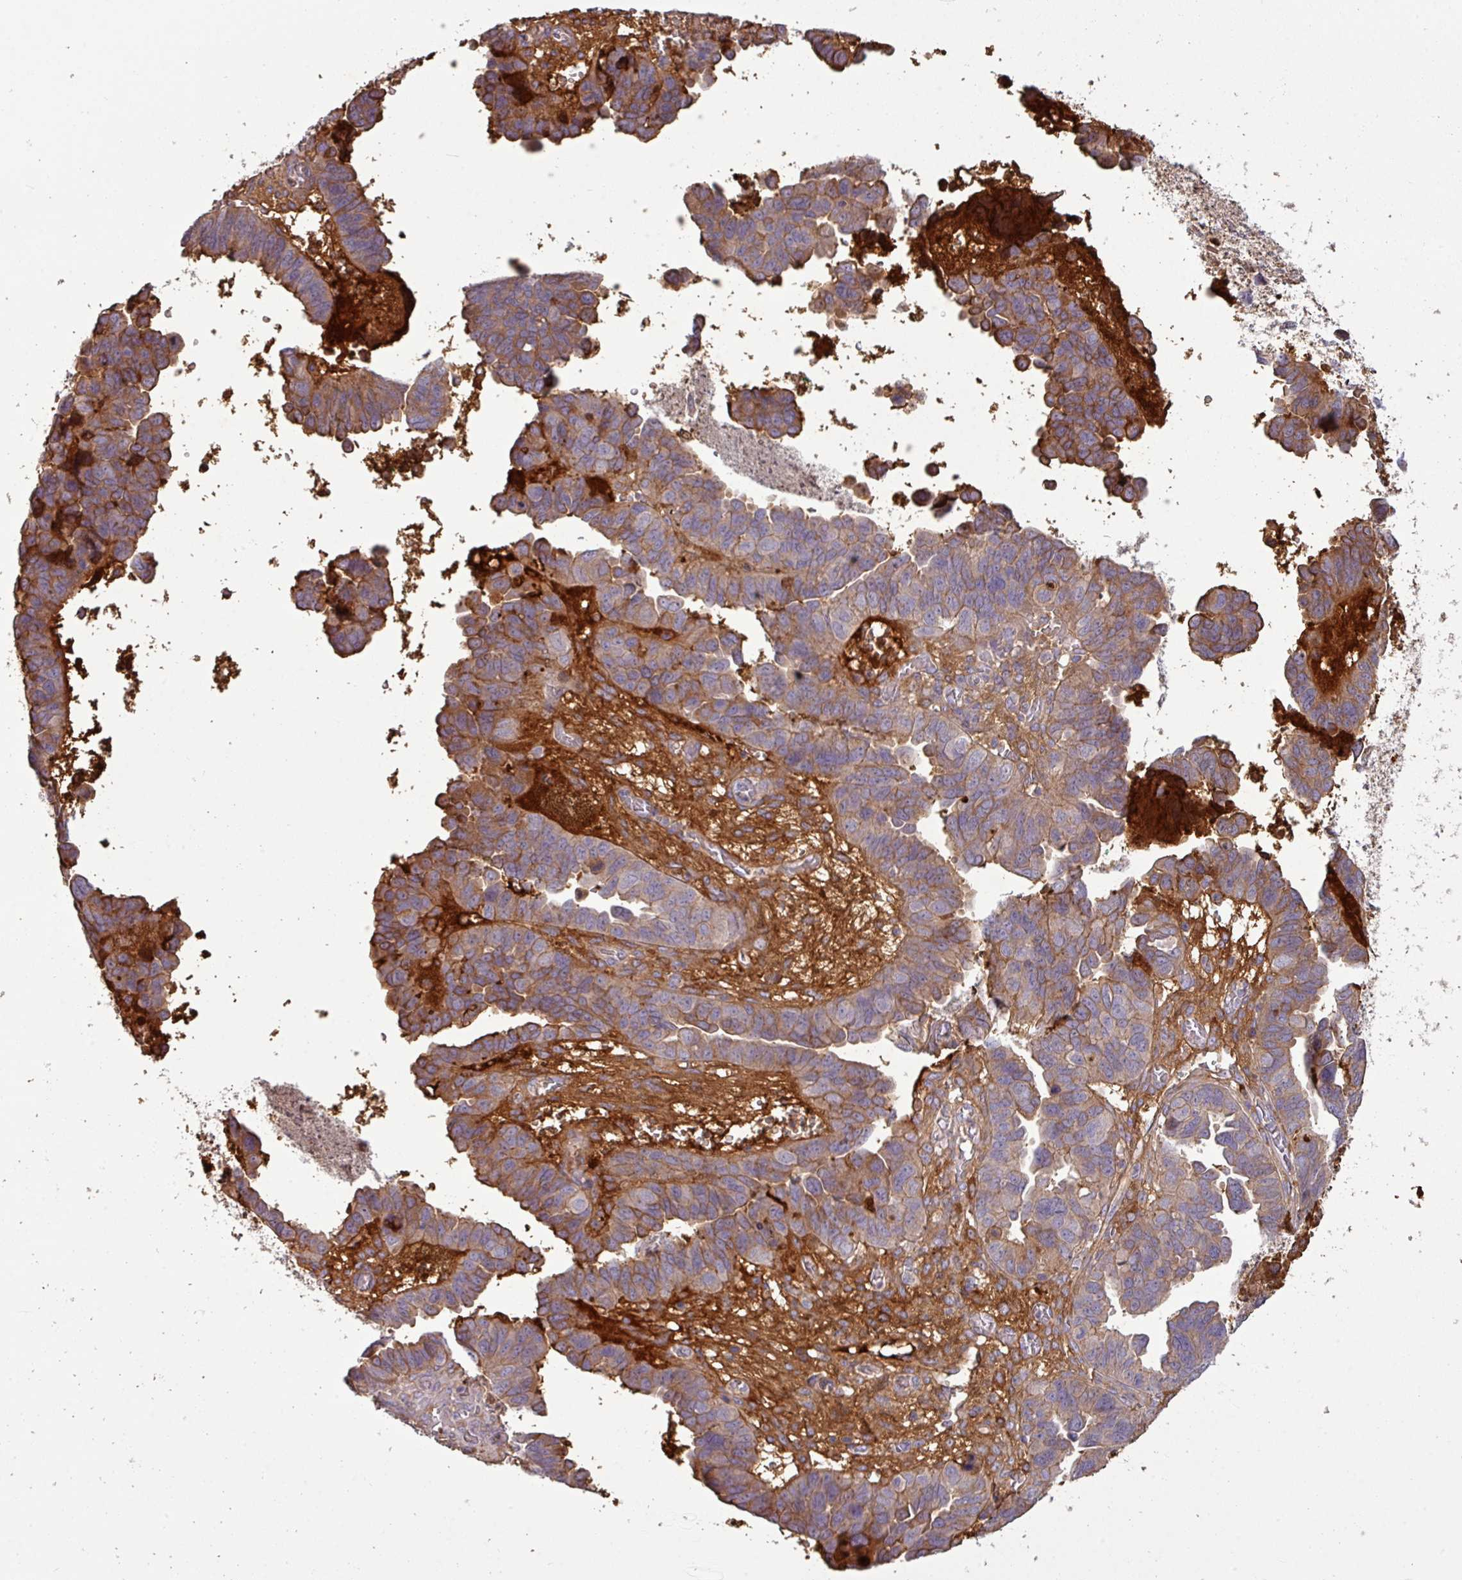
{"staining": {"intensity": "moderate", "quantity": "25%-75%", "location": "cytoplasmic/membranous"}, "tissue": "ovarian cancer", "cell_type": "Tumor cells", "image_type": "cancer", "snomed": [{"axis": "morphology", "description": "Cystadenocarcinoma, serous, NOS"}, {"axis": "topography", "description": "Ovary"}], "caption": "Human serous cystadenocarcinoma (ovarian) stained with a protein marker exhibits moderate staining in tumor cells.", "gene": "C4B", "patient": {"sex": "female", "age": 64}}